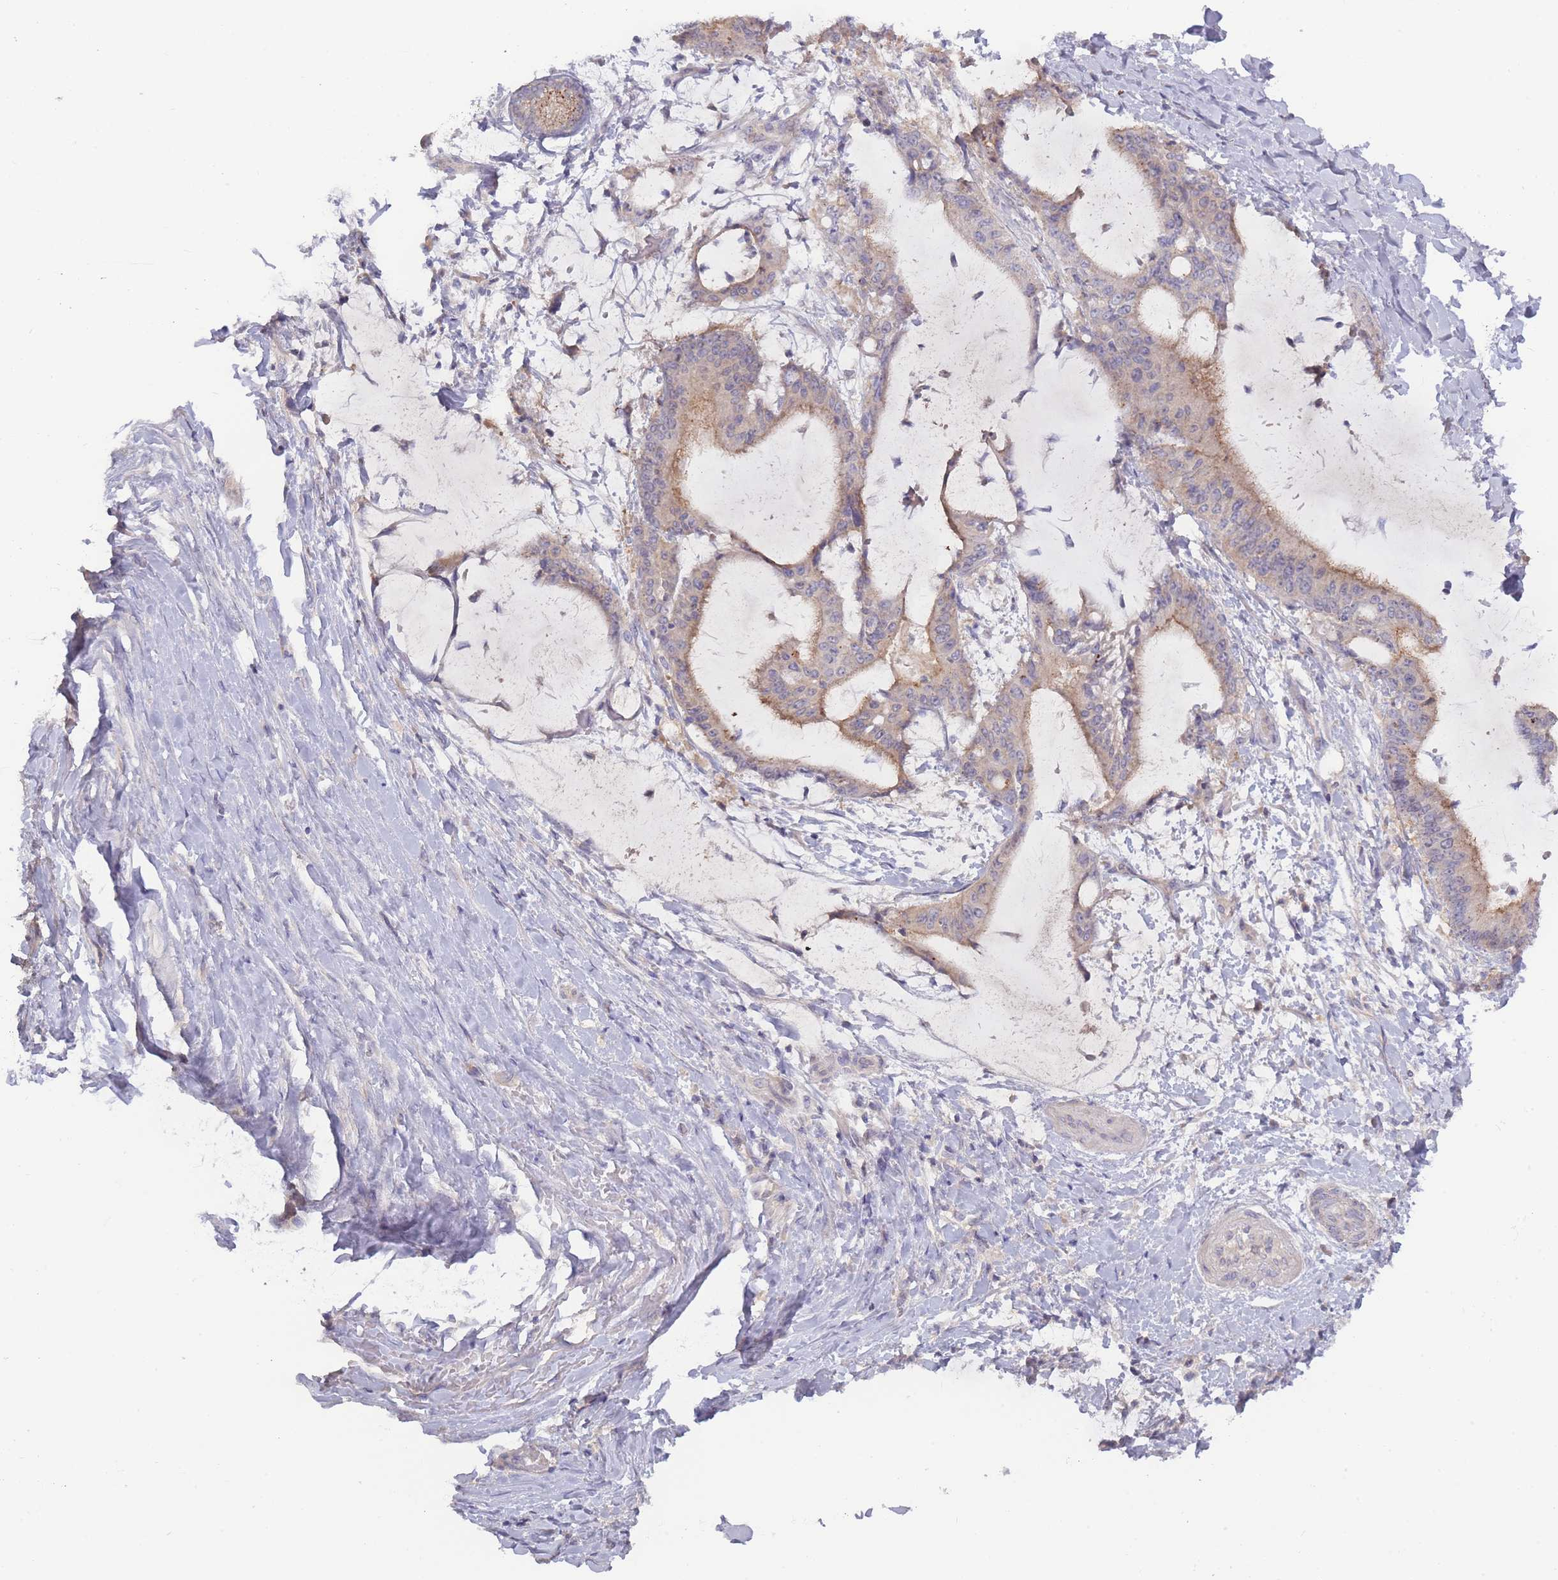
{"staining": {"intensity": "moderate", "quantity": "<25%", "location": "cytoplasmic/membranous"}, "tissue": "liver cancer", "cell_type": "Tumor cells", "image_type": "cancer", "snomed": [{"axis": "morphology", "description": "Normal tissue, NOS"}, {"axis": "morphology", "description": "Cholangiocarcinoma"}, {"axis": "topography", "description": "Liver"}, {"axis": "topography", "description": "Peripheral nerve tissue"}], "caption": "Approximately <25% of tumor cells in human liver cancer (cholangiocarcinoma) display moderate cytoplasmic/membranous protein positivity as visualized by brown immunohistochemical staining.", "gene": "SPHKAP", "patient": {"sex": "female", "age": 73}}